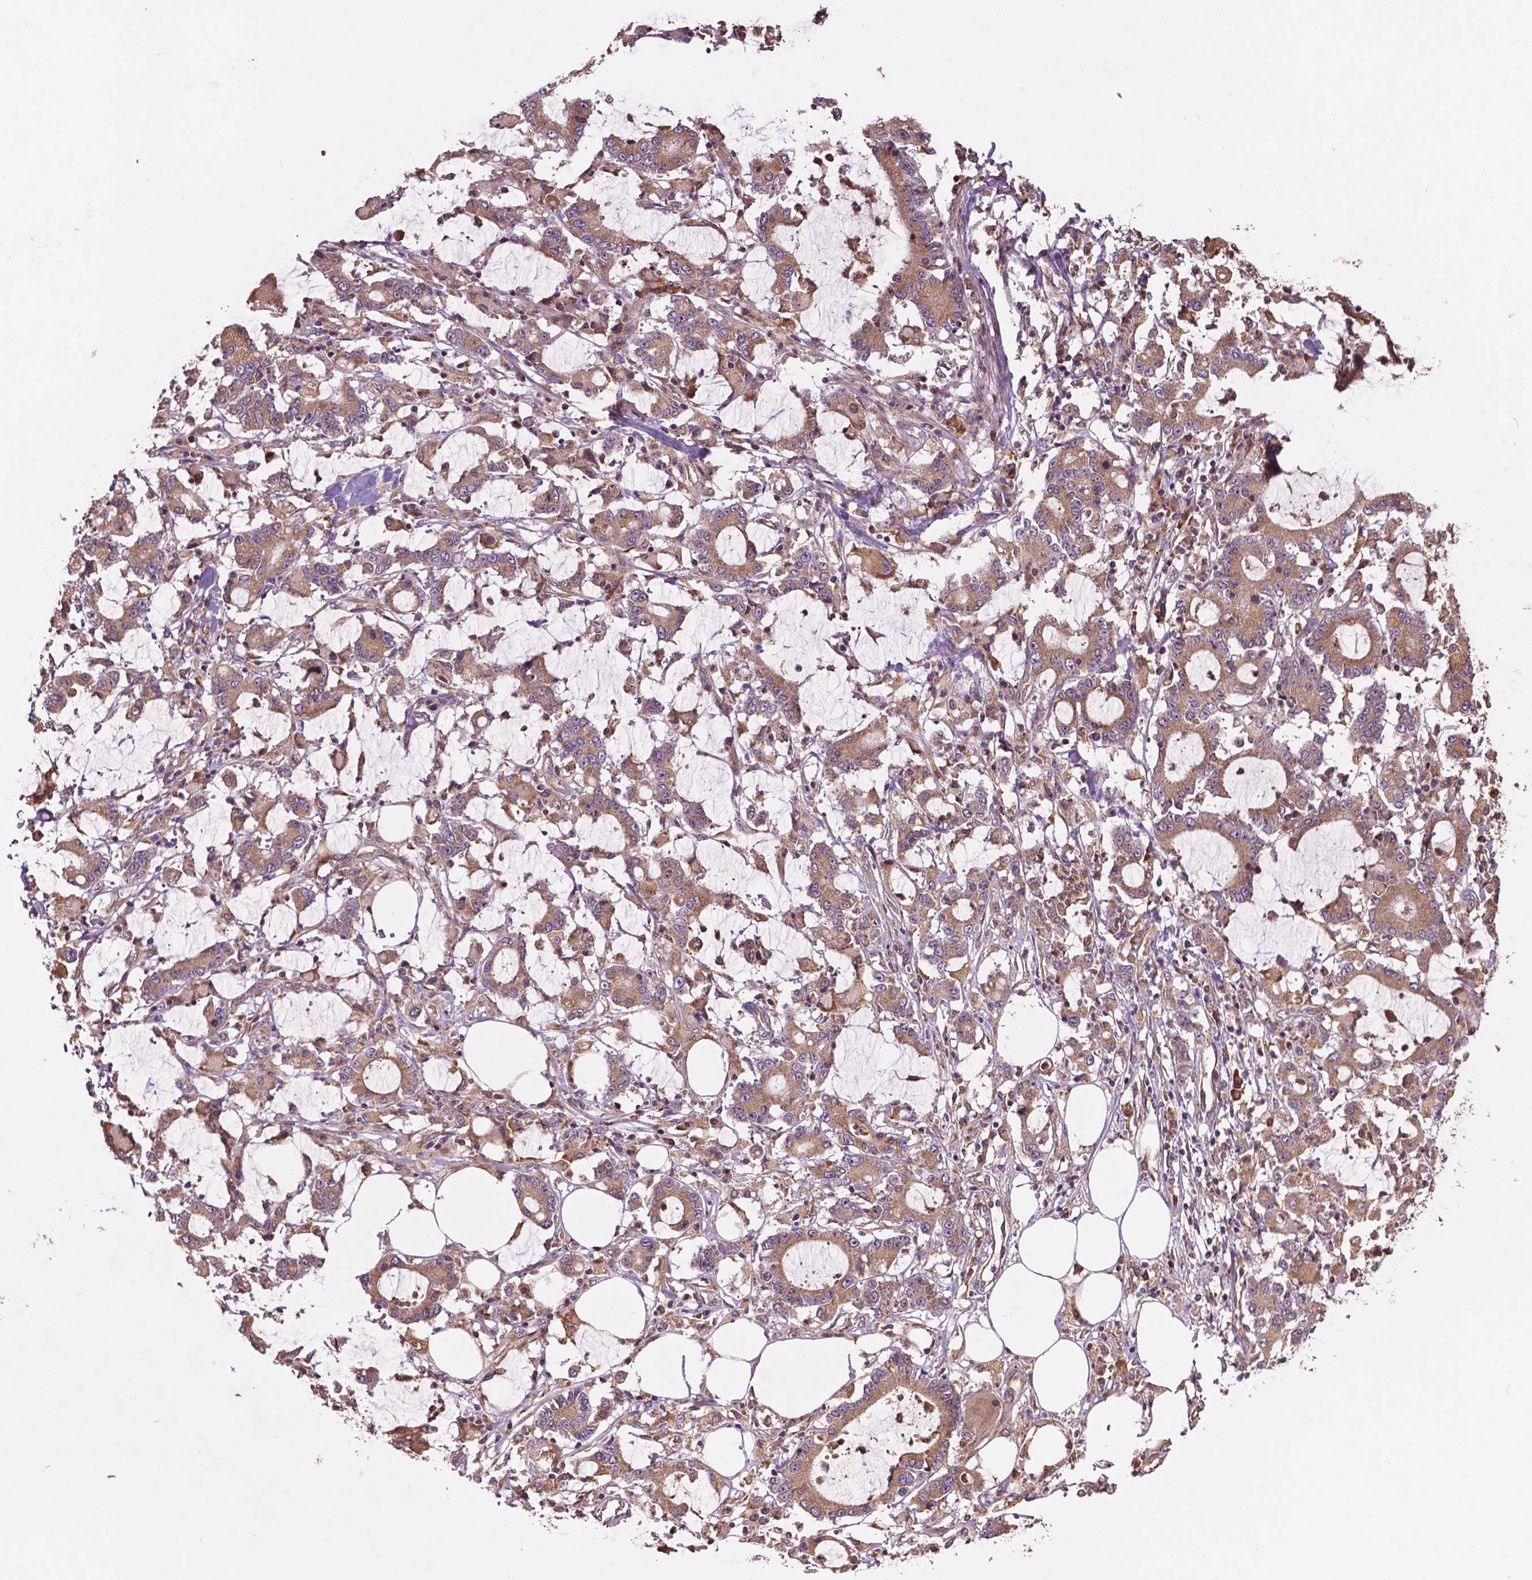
{"staining": {"intensity": "moderate", "quantity": ">75%", "location": "cytoplasmic/membranous"}, "tissue": "stomach cancer", "cell_type": "Tumor cells", "image_type": "cancer", "snomed": [{"axis": "morphology", "description": "Adenocarcinoma, NOS"}, {"axis": "topography", "description": "Stomach, upper"}], "caption": "Immunohistochemical staining of adenocarcinoma (stomach) displays moderate cytoplasmic/membranous protein positivity in about >75% of tumor cells. Immunohistochemistry stains the protein of interest in brown and the nuclei are stained blue.", "gene": "CCDC71L", "patient": {"sex": "male", "age": 68}}